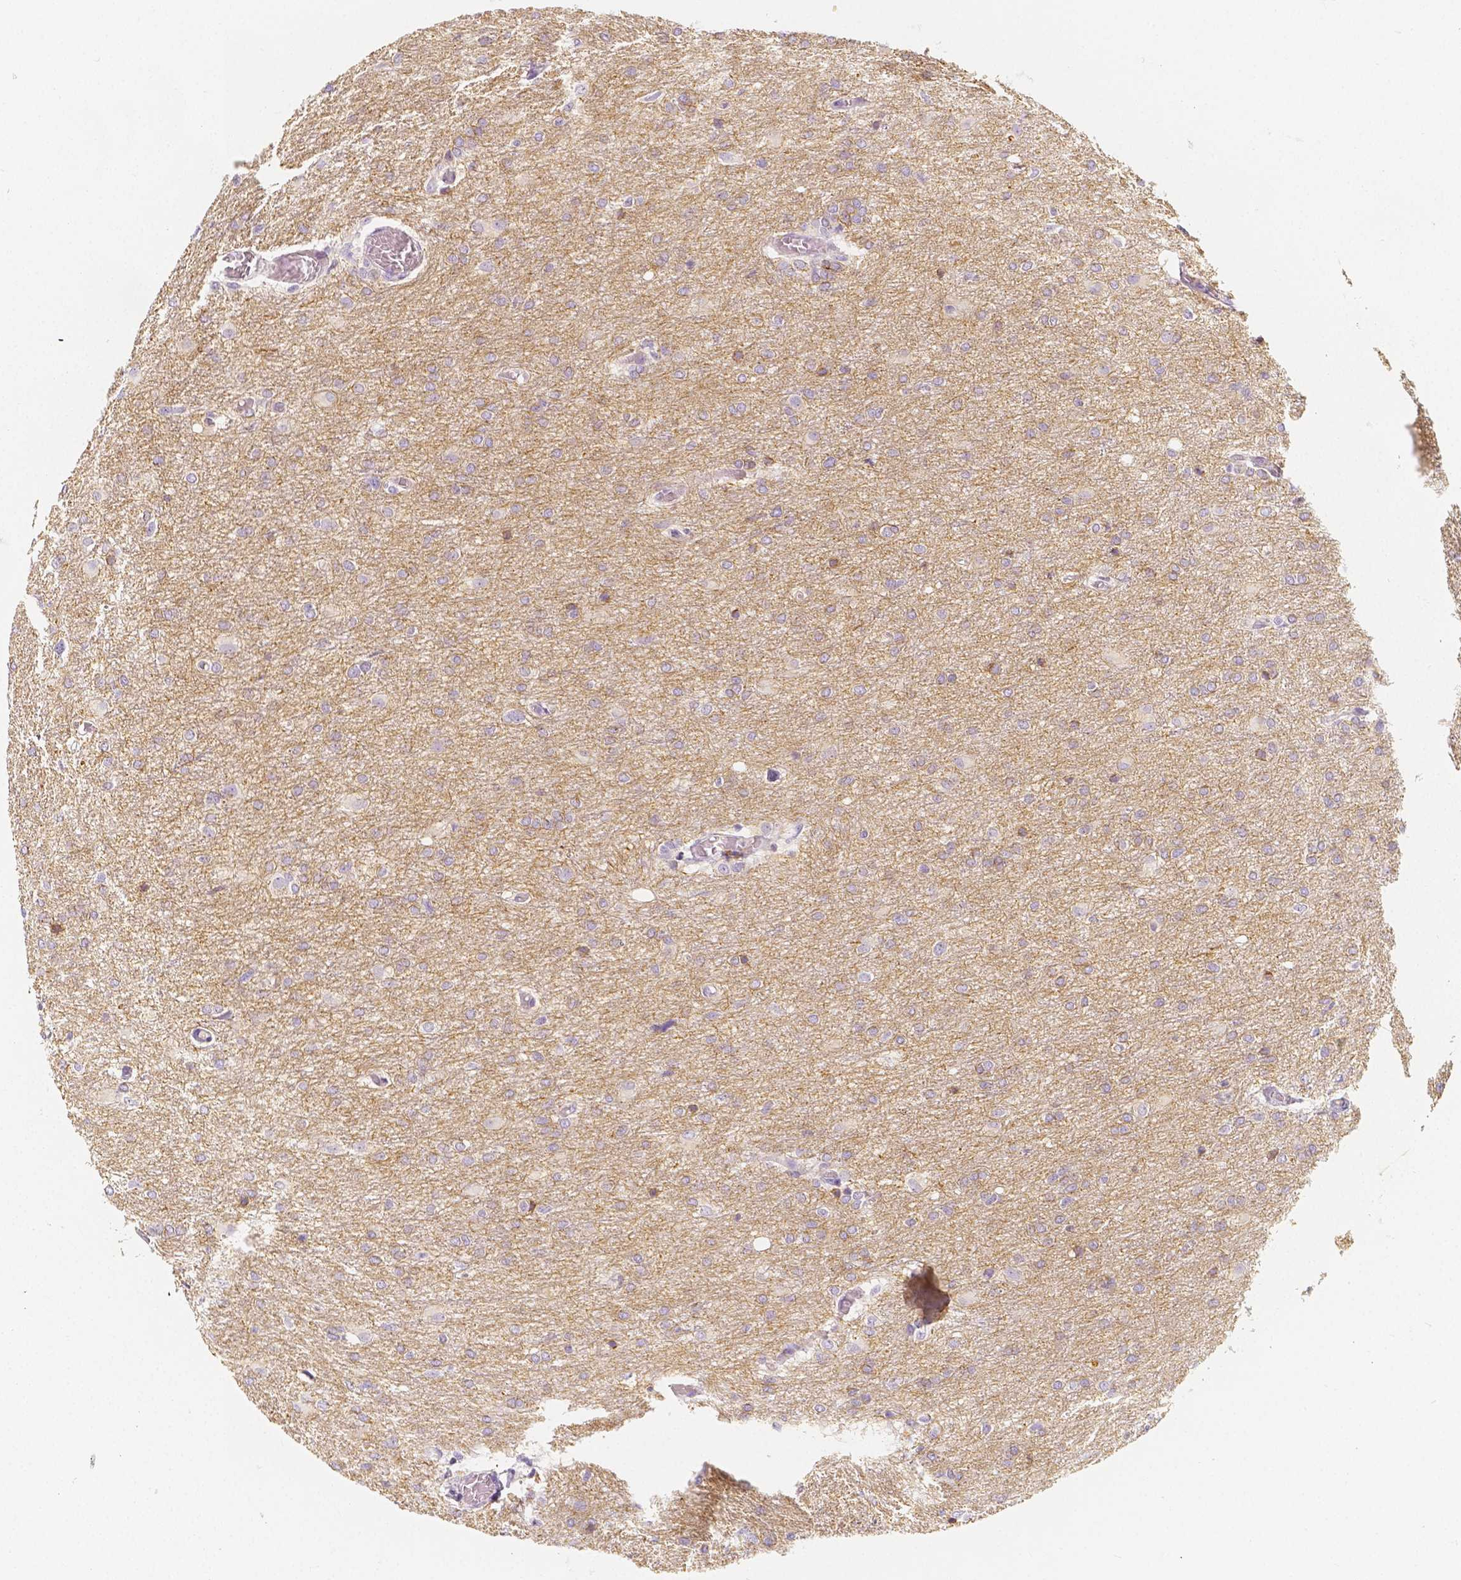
{"staining": {"intensity": "negative", "quantity": "none", "location": "none"}, "tissue": "glioma", "cell_type": "Tumor cells", "image_type": "cancer", "snomed": [{"axis": "morphology", "description": "Glioma, malignant, High grade"}, {"axis": "topography", "description": "Brain"}], "caption": "A high-resolution histopathology image shows immunohistochemistry (IHC) staining of malignant high-grade glioma, which exhibits no significant expression in tumor cells.", "gene": "BATF", "patient": {"sex": "male", "age": 68}}